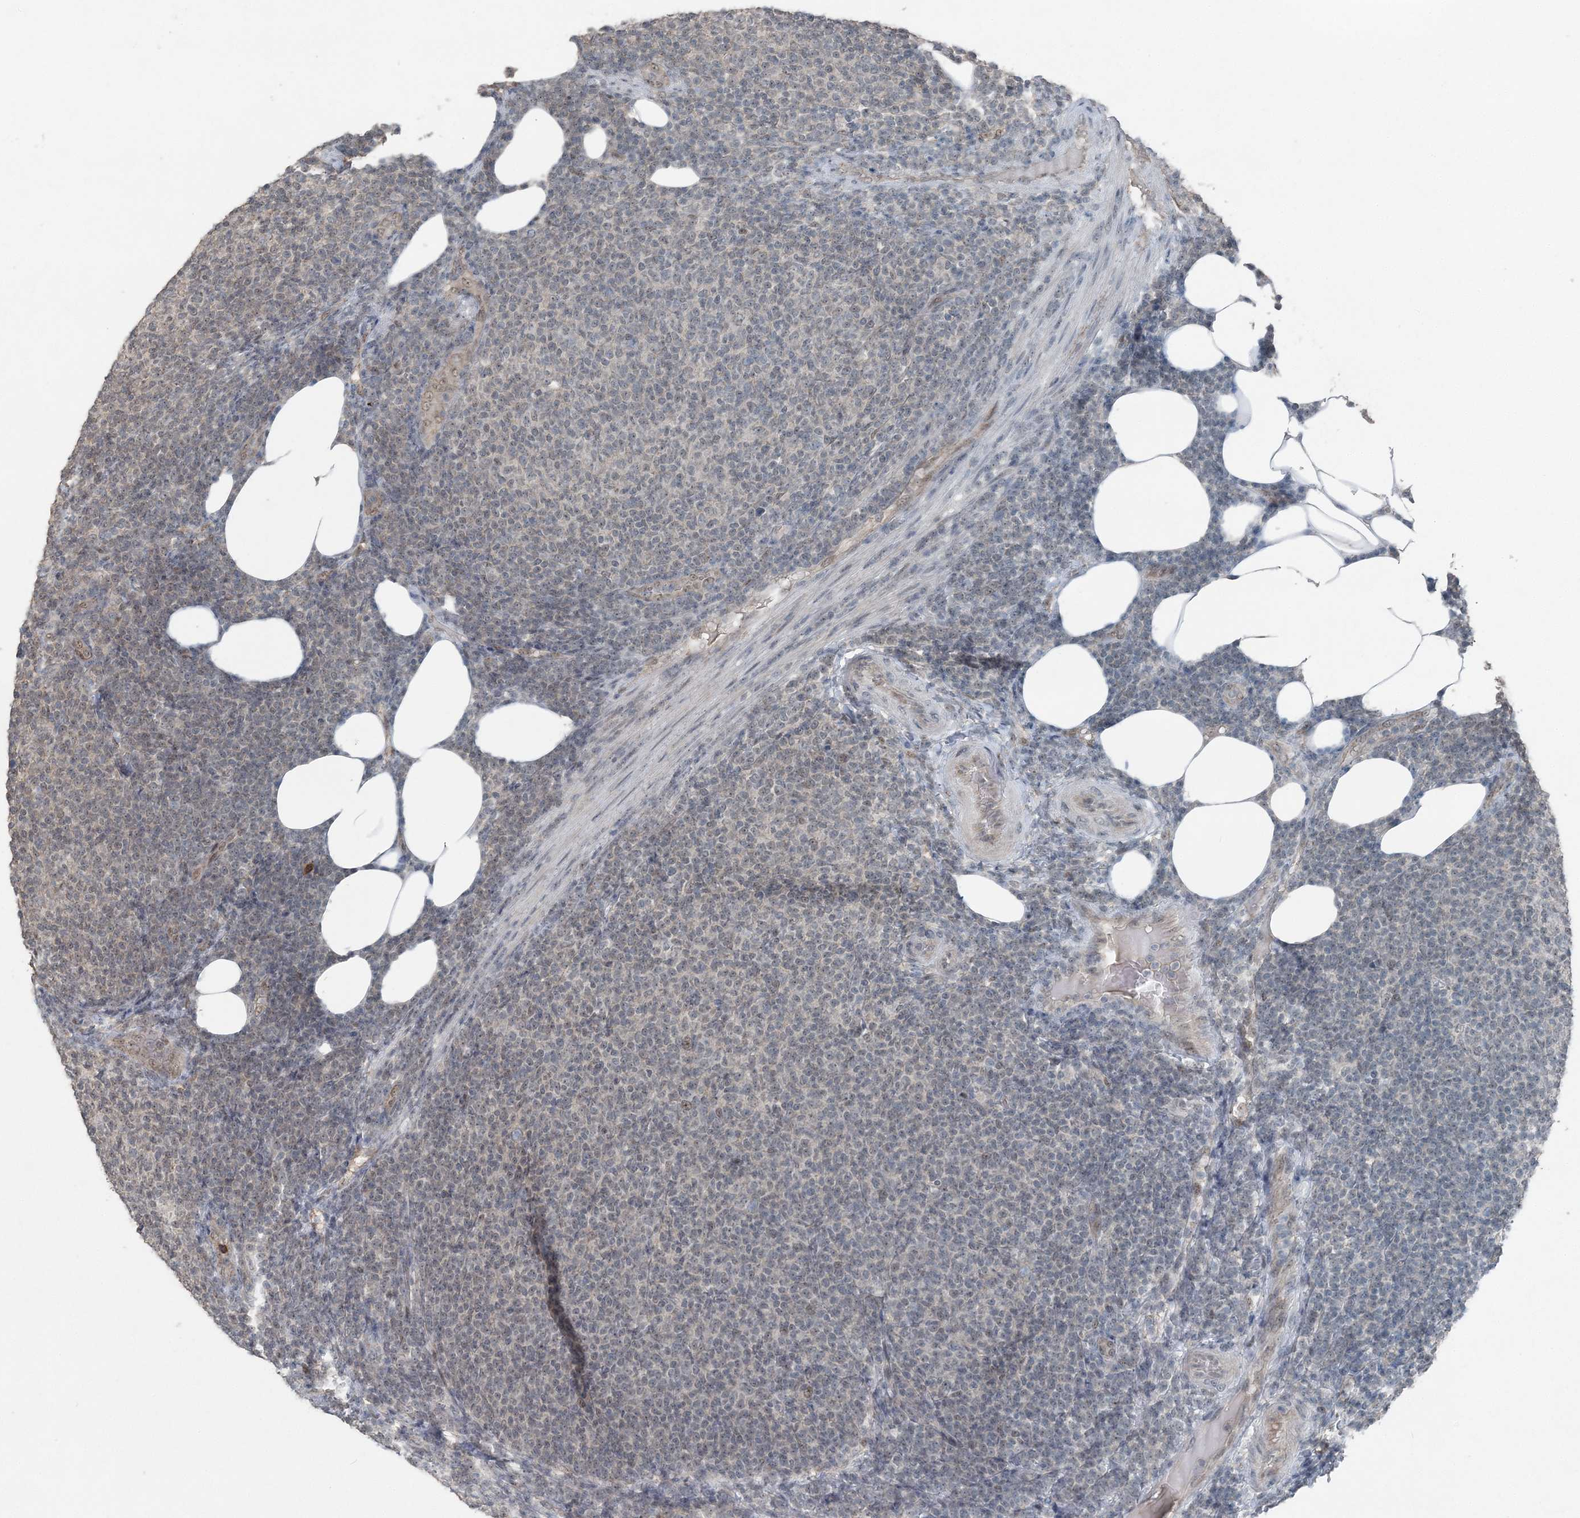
{"staining": {"intensity": "negative", "quantity": "none", "location": "none"}, "tissue": "lymphoma", "cell_type": "Tumor cells", "image_type": "cancer", "snomed": [{"axis": "morphology", "description": "Malignant lymphoma, non-Hodgkin's type, Low grade"}, {"axis": "topography", "description": "Lymph node"}], "caption": "Immunohistochemistry histopathology image of neoplastic tissue: human low-grade malignant lymphoma, non-Hodgkin's type stained with DAB (3,3'-diaminobenzidine) shows no significant protein positivity in tumor cells. The staining is performed using DAB (3,3'-diaminobenzidine) brown chromogen with nuclei counter-stained in using hematoxylin.", "gene": "VSIG2", "patient": {"sex": "male", "age": 66}}